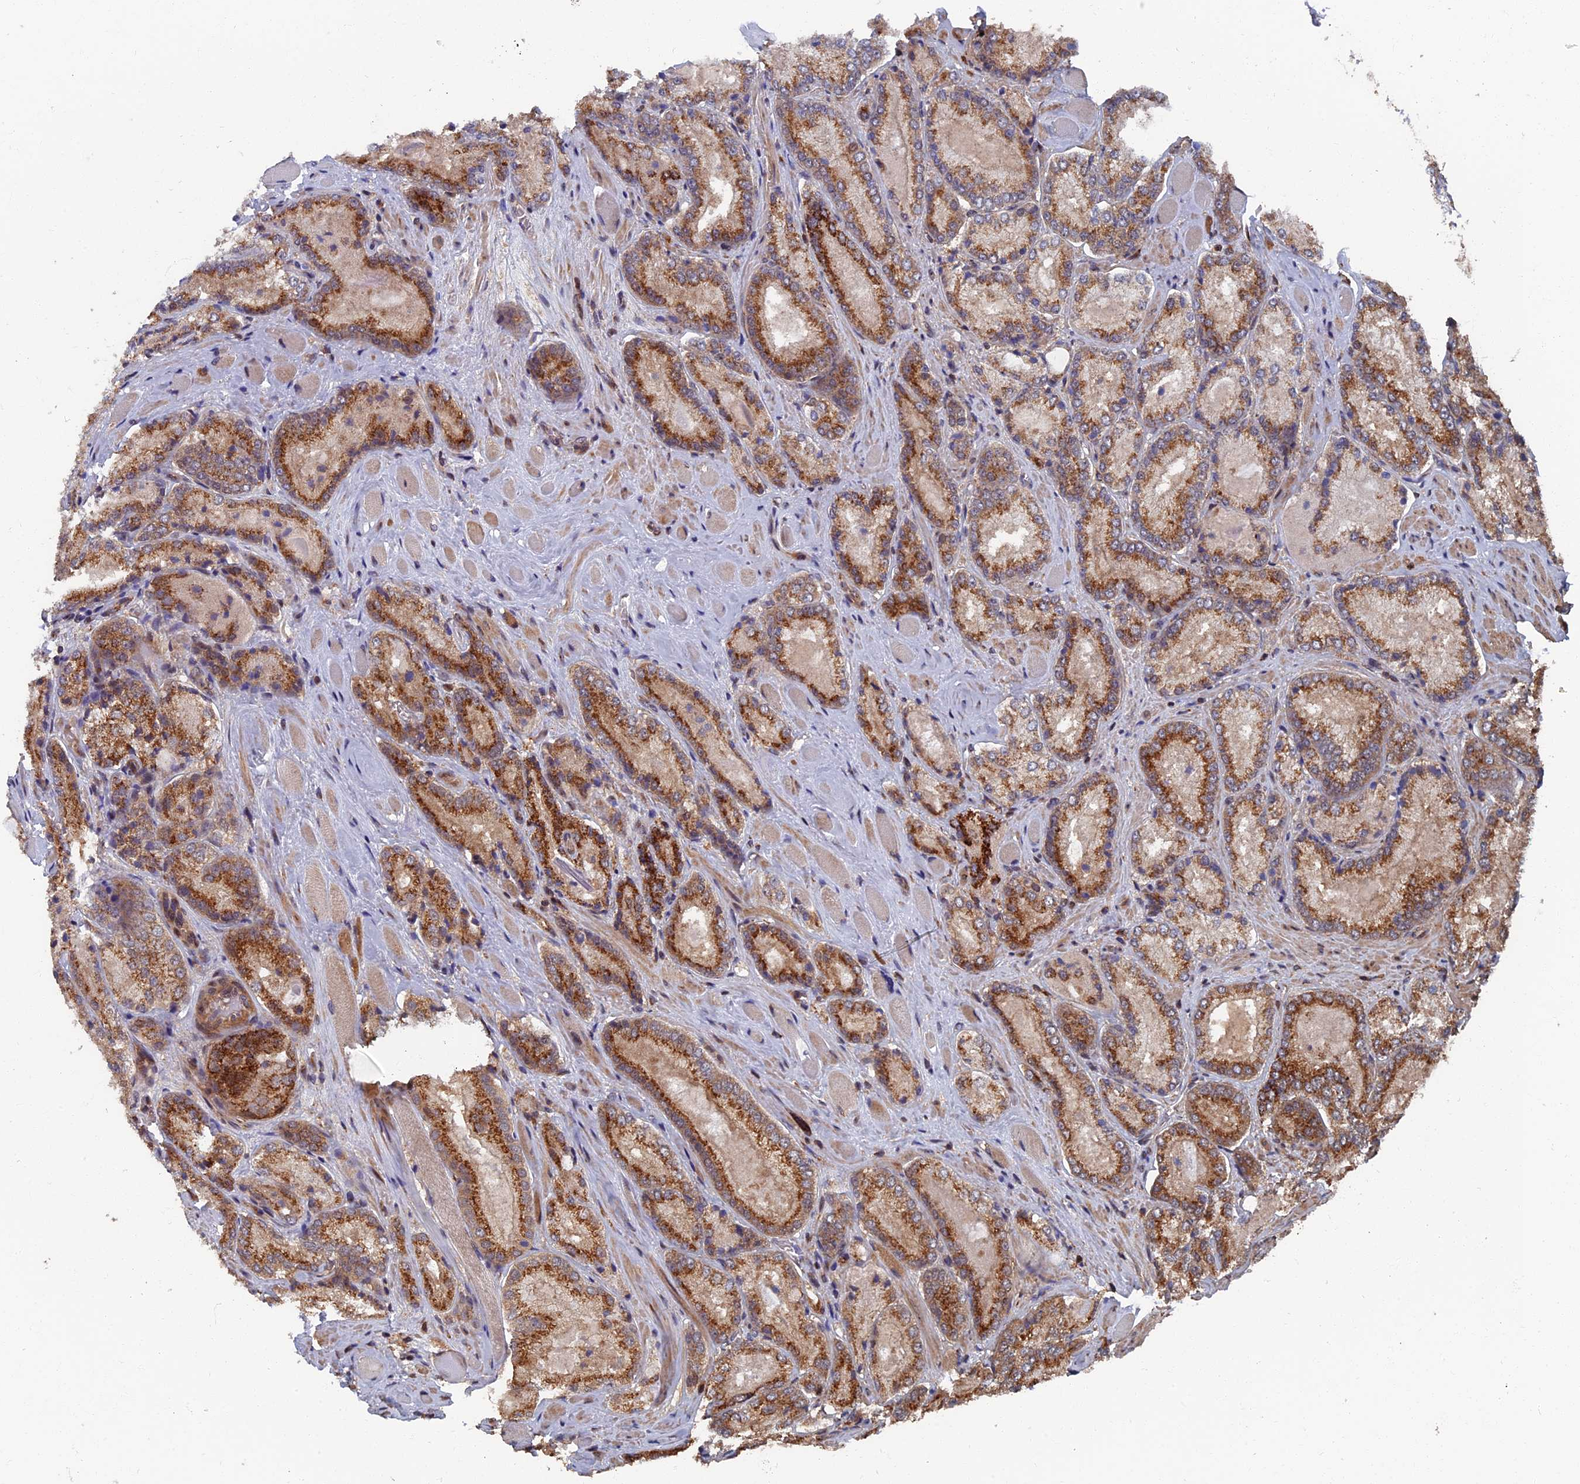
{"staining": {"intensity": "strong", "quantity": "25%-75%", "location": "cytoplasmic/membranous"}, "tissue": "prostate cancer", "cell_type": "Tumor cells", "image_type": "cancer", "snomed": [{"axis": "morphology", "description": "Adenocarcinoma, Low grade"}, {"axis": "topography", "description": "Prostate"}], "caption": "Immunohistochemical staining of prostate adenocarcinoma (low-grade) demonstrates high levels of strong cytoplasmic/membranous positivity in approximately 25%-75% of tumor cells.", "gene": "RASGRF1", "patient": {"sex": "male", "age": 74}}